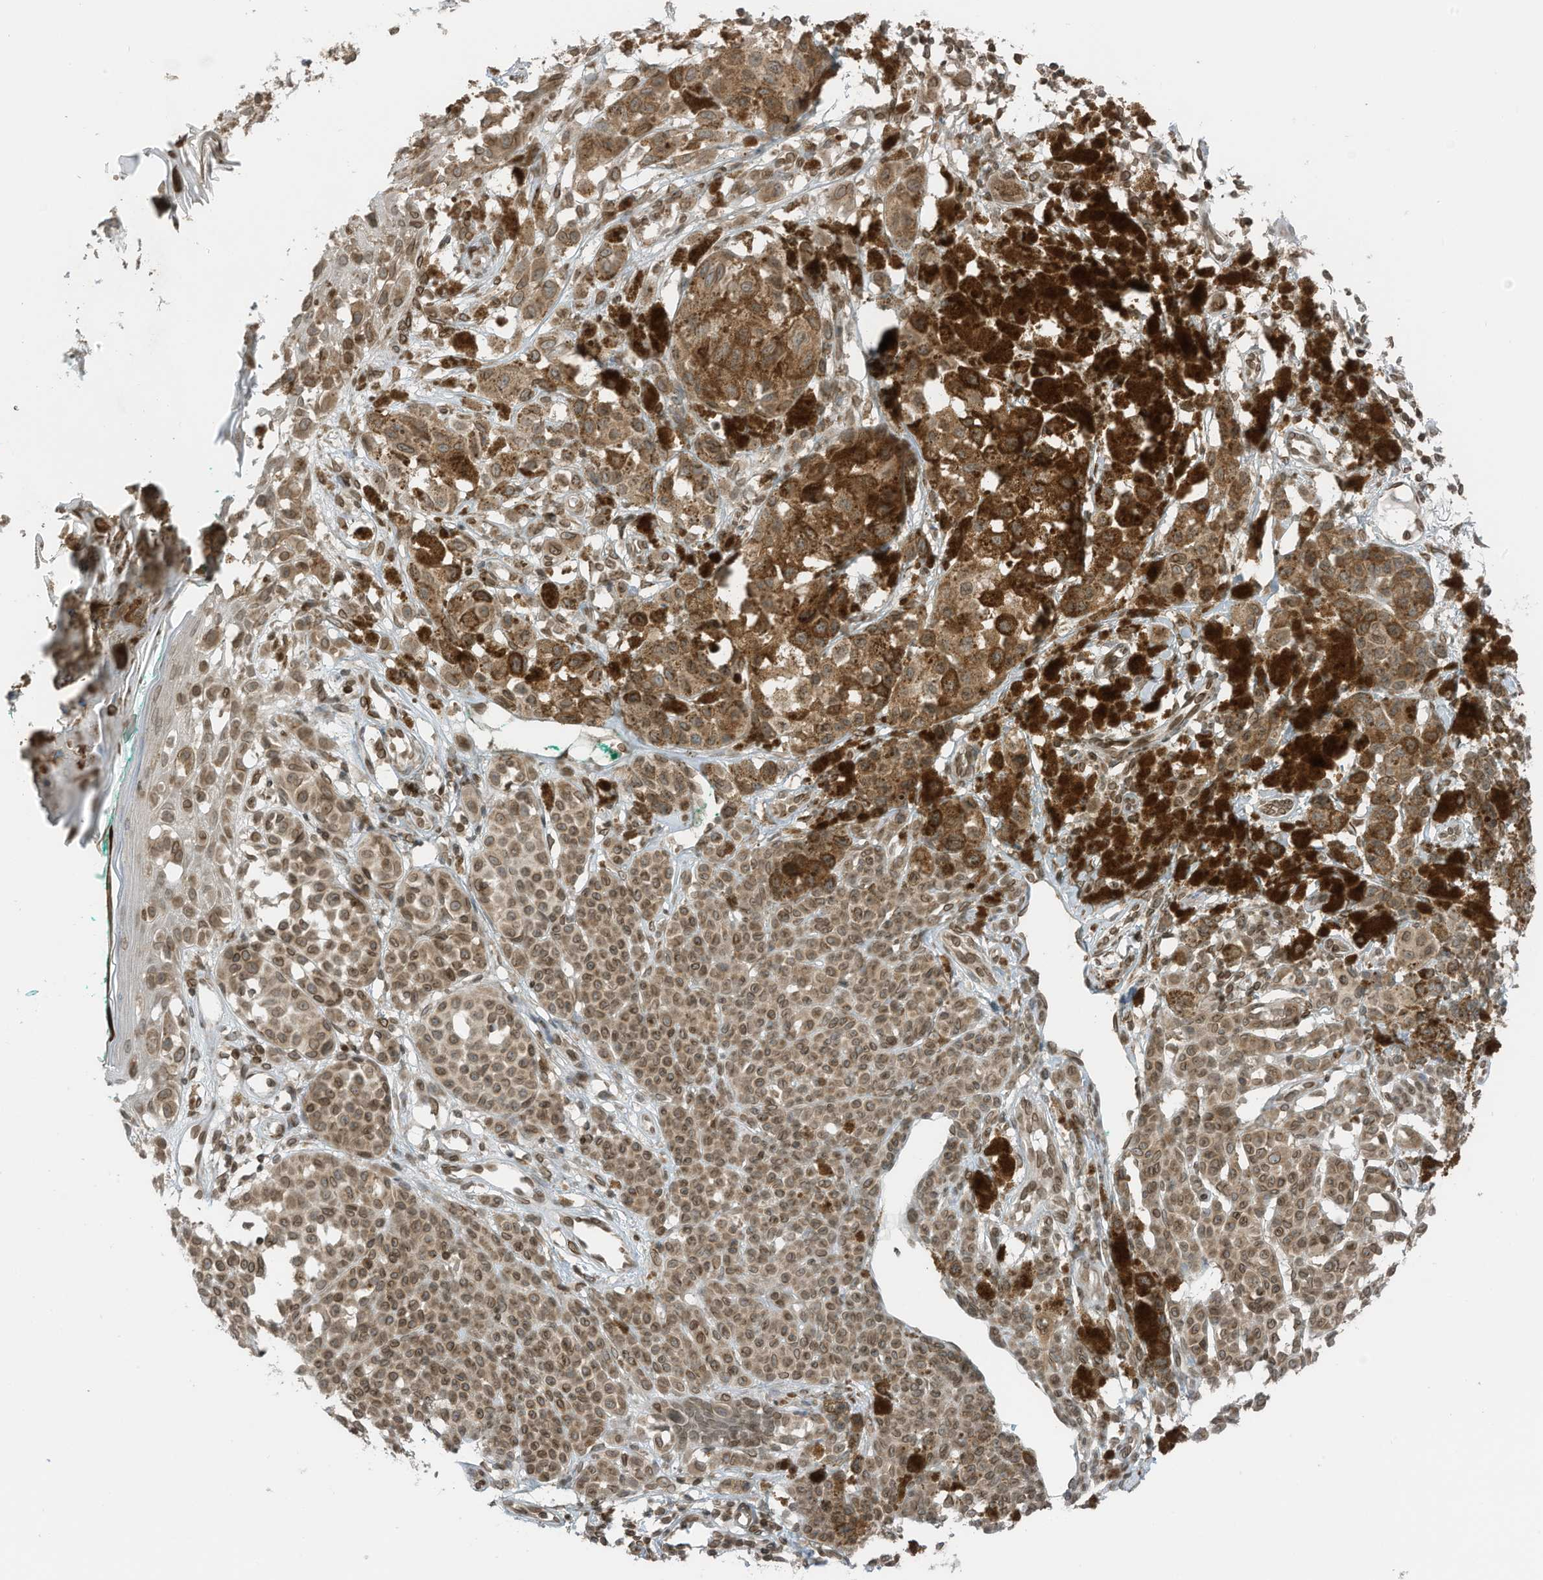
{"staining": {"intensity": "moderate", "quantity": ">75%", "location": "cytoplasmic/membranous,nuclear"}, "tissue": "melanoma", "cell_type": "Tumor cells", "image_type": "cancer", "snomed": [{"axis": "morphology", "description": "Malignant melanoma, NOS"}, {"axis": "topography", "description": "Skin of leg"}], "caption": "Moderate cytoplasmic/membranous and nuclear staining is identified in about >75% of tumor cells in melanoma. The staining was performed using DAB to visualize the protein expression in brown, while the nuclei were stained in blue with hematoxylin (Magnification: 20x).", "gene": "RABL3", "patient": {"sex": "female", "age": 72}}